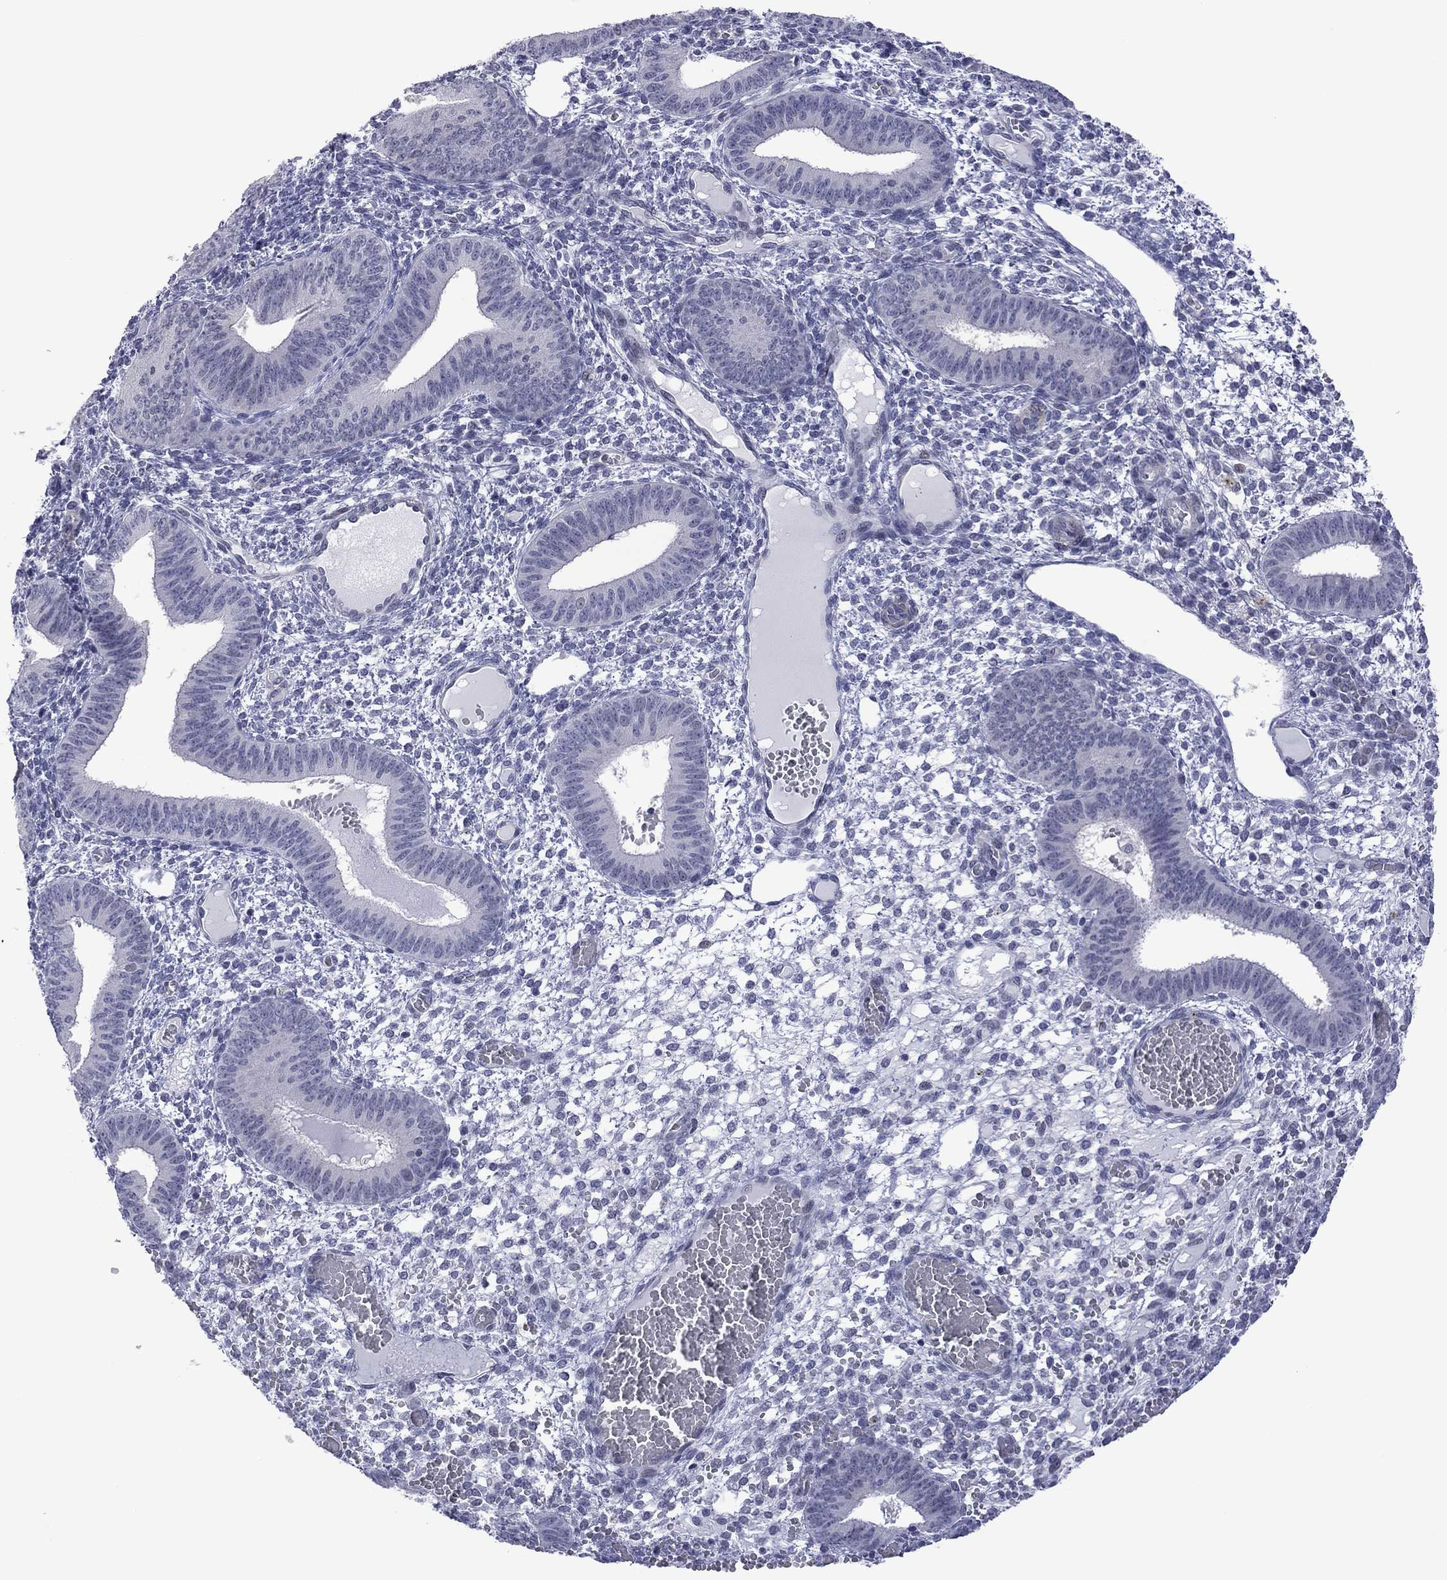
{"staining": {"intensity": "negative", "quantity": "none", "location": "none"}, "tissue": "endometrium", "cell_type": "Cells in endometrial stroma", "image_type": "normal", "snomed": [{"axis": "morphology", "description": "Normal tissue, NOS"}, {"axis": "topography", "description": "Endometrium"}], "caption": "The immunohistochemistry (IHC) image has no significant expression in cells in endometrial stroma of endometrium.", "gene": "POU5F2", "patient": {"sex": "female", "age": 42}}